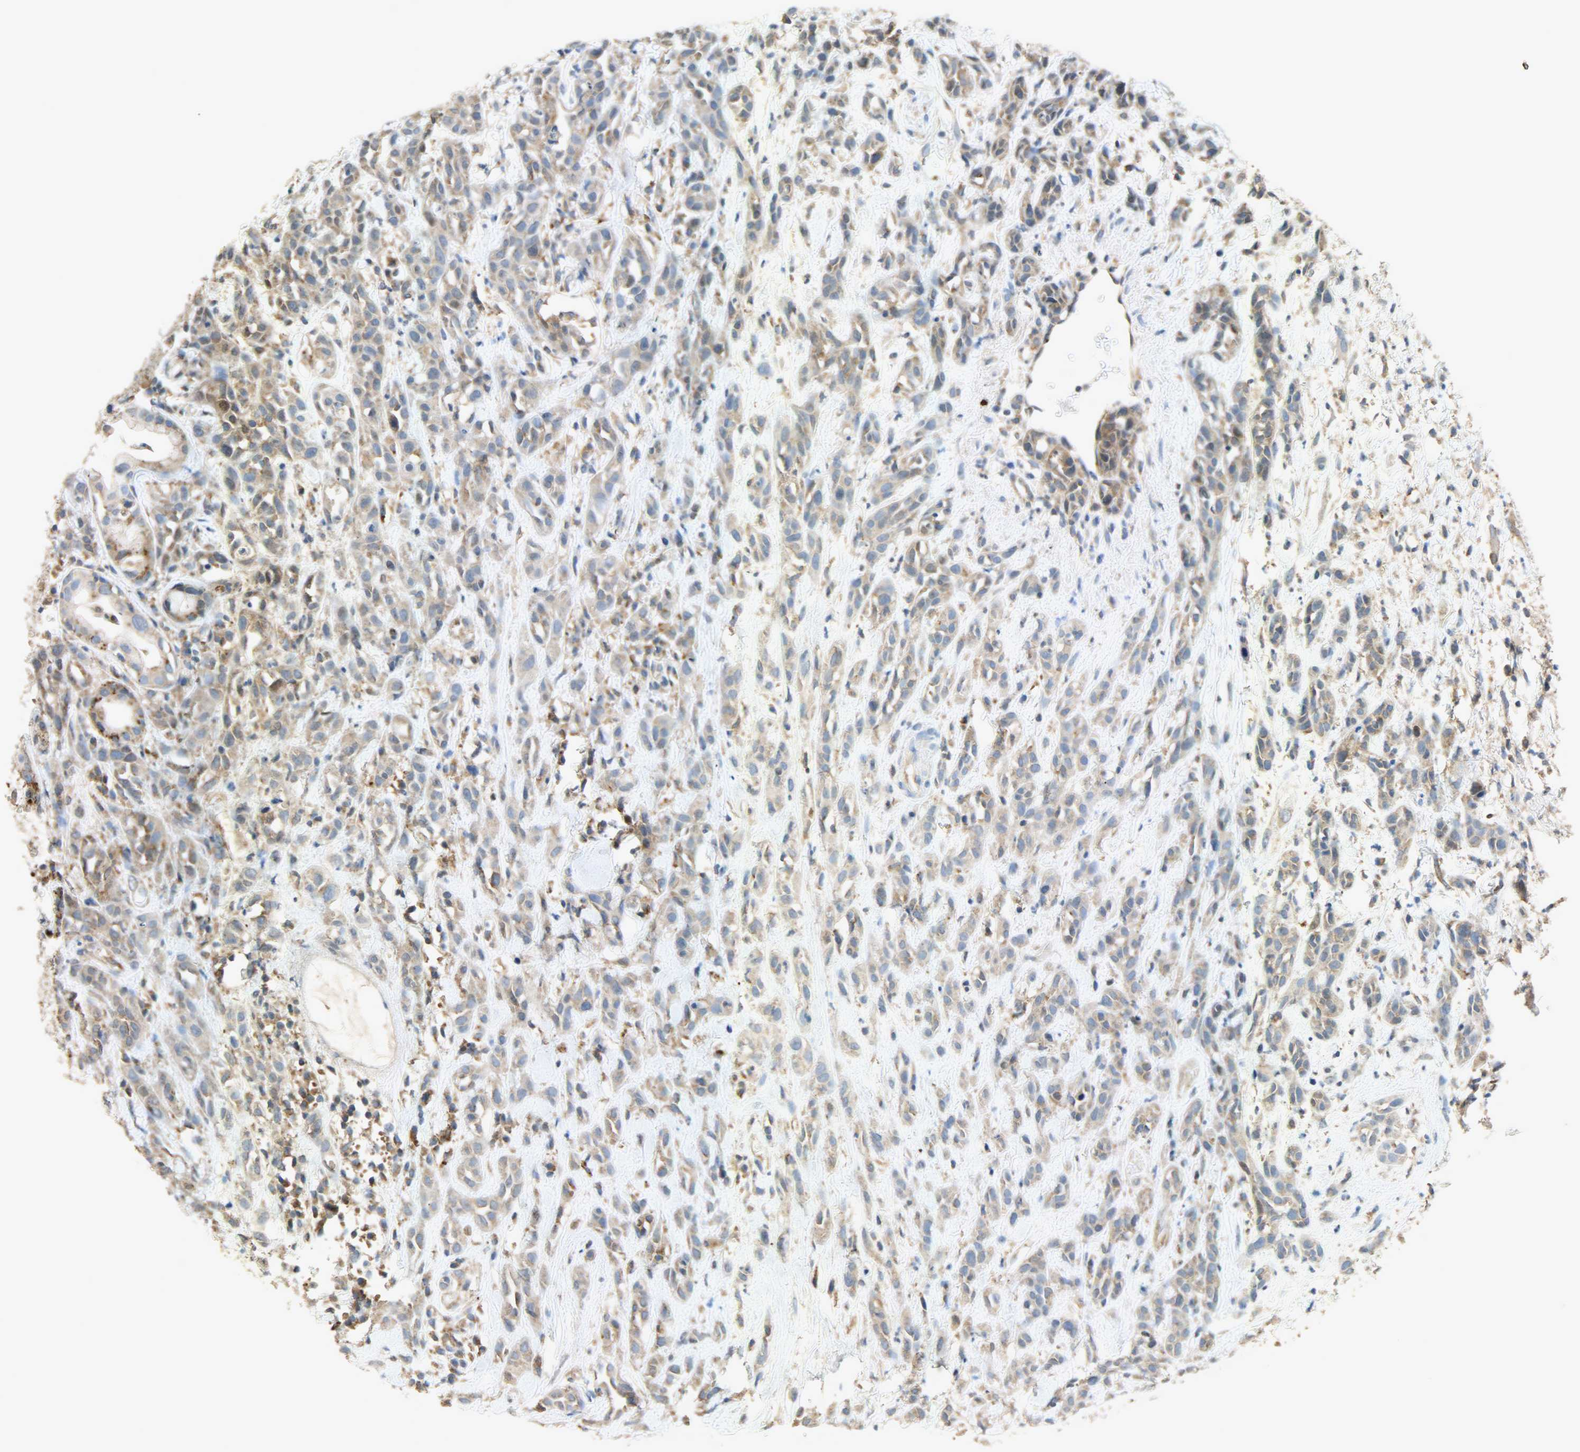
{"staining": {"intensity": "moderate", "quantity": ">75%", "location": "cytoplasmic/membranous"}, "tissue": "head and neck cancer", "cell_type": "Tumor cells", "image_type": "cancer", "snomed": [{"axis": "morphology", "description": "Squamous cell carcinoma, NOS"}, {"axis": "topography", "description": "Head-Neck"}], "caption": "Moderate cytoplasmic/membranous expression for a protein is identified in about >75% of tumor cells of squamous cell carcinoma (head and neck) using IHC.", "gene": "GIT2", "patient": {"sex": "male", "age": 62}}